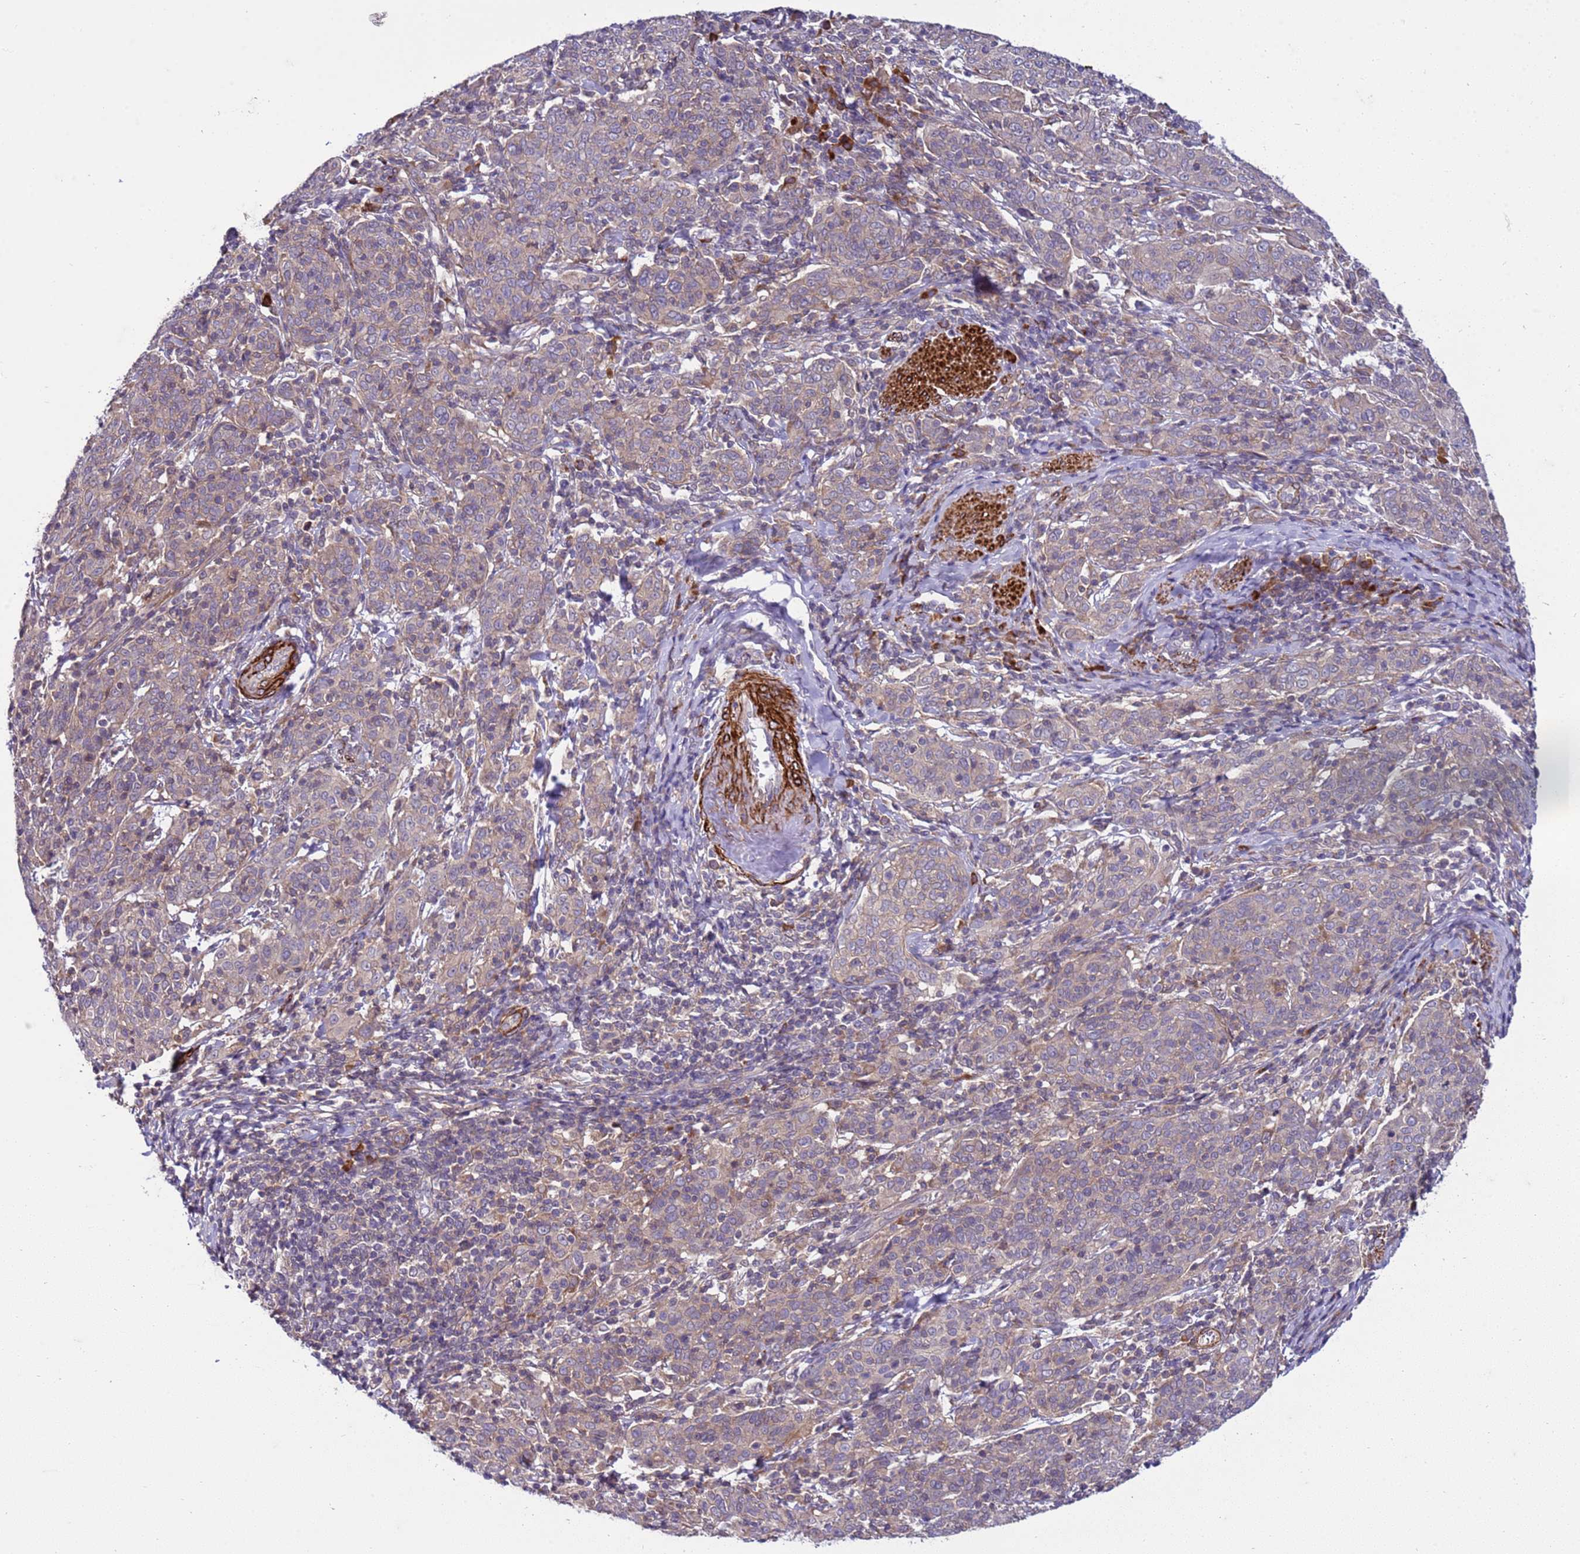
{"staining": {"intensity": "weak", "quantity": "25%-75%", "location": "cytoplasmic/membranous"}, "tissue": "cervical cancer", "cell_type": "Tumor cells", "image_type": "cancer", "snomed": [{"axis": "morphology", "description": "Squamous cell carcinoma, NOS"}, {"axis": "topography", "description": "Cervix"}], "caption": "About 25%-75% of tumor cells in human cervical squamous cell carcinoma display weak cytoplasmic/membranous protein positivity as visualized by brown immunohistochemical staining.", "gene": "GEN1", "patient": {"sex": "female", "age": 67}}